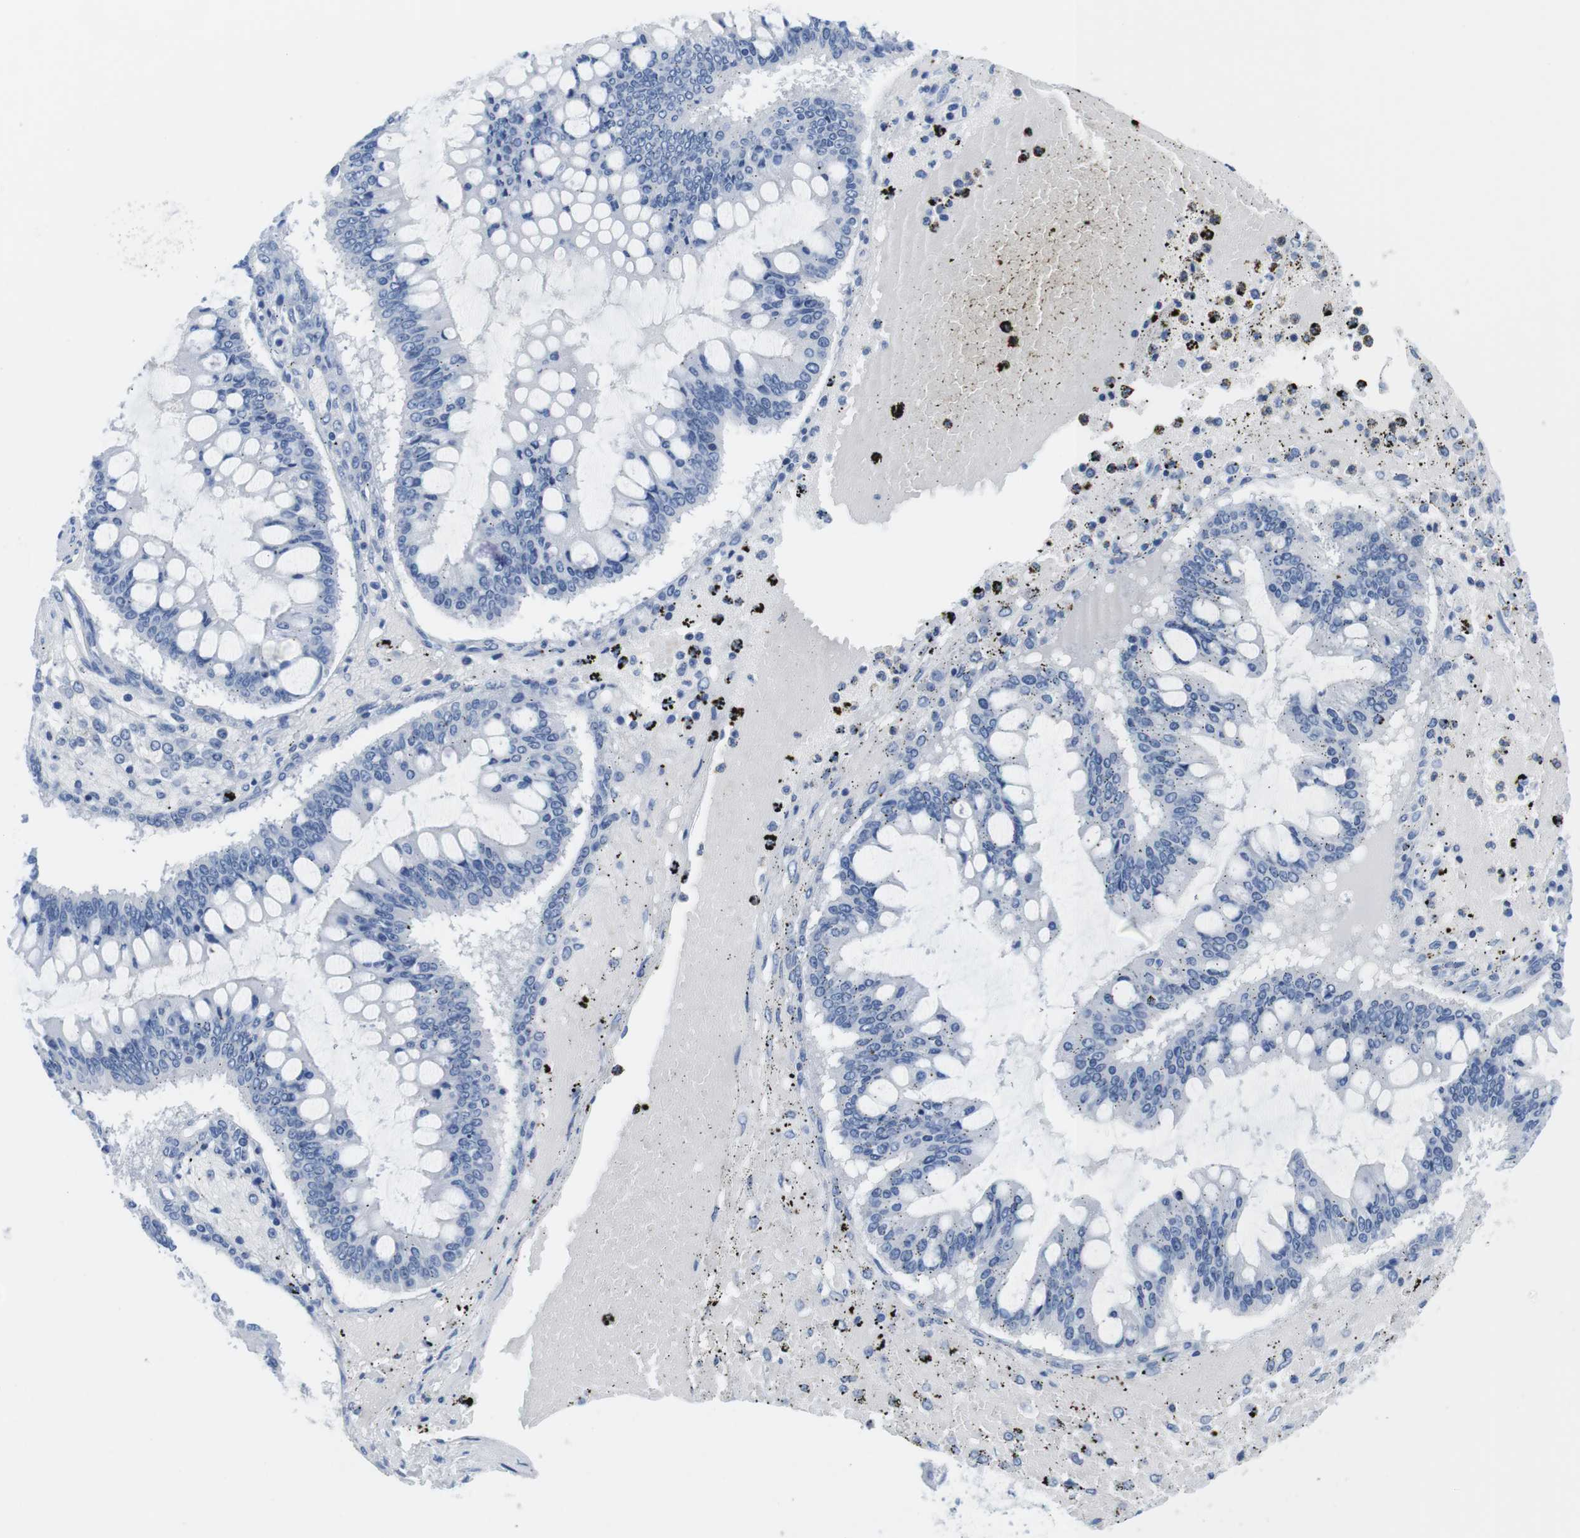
{"staining": {"intensity": "negative", "quantity": "none", "location": "none"}, "tissue": "ovarian cancer", "cell_type": "Tumor cells", "image_type": "cancer", "snomed": [{"axis": "morphology", "description": "Cystadenocarcinoma, mucinous, NOS"}, {"axis": "topography", "description": "Ovary"}], "caption": "Tumor cells show no significant protein expression in ovarian cancer (mucinous cystadenocarcinoma).", "gene": "MAP6", "patient": {"sex": "female", "age": 73}}